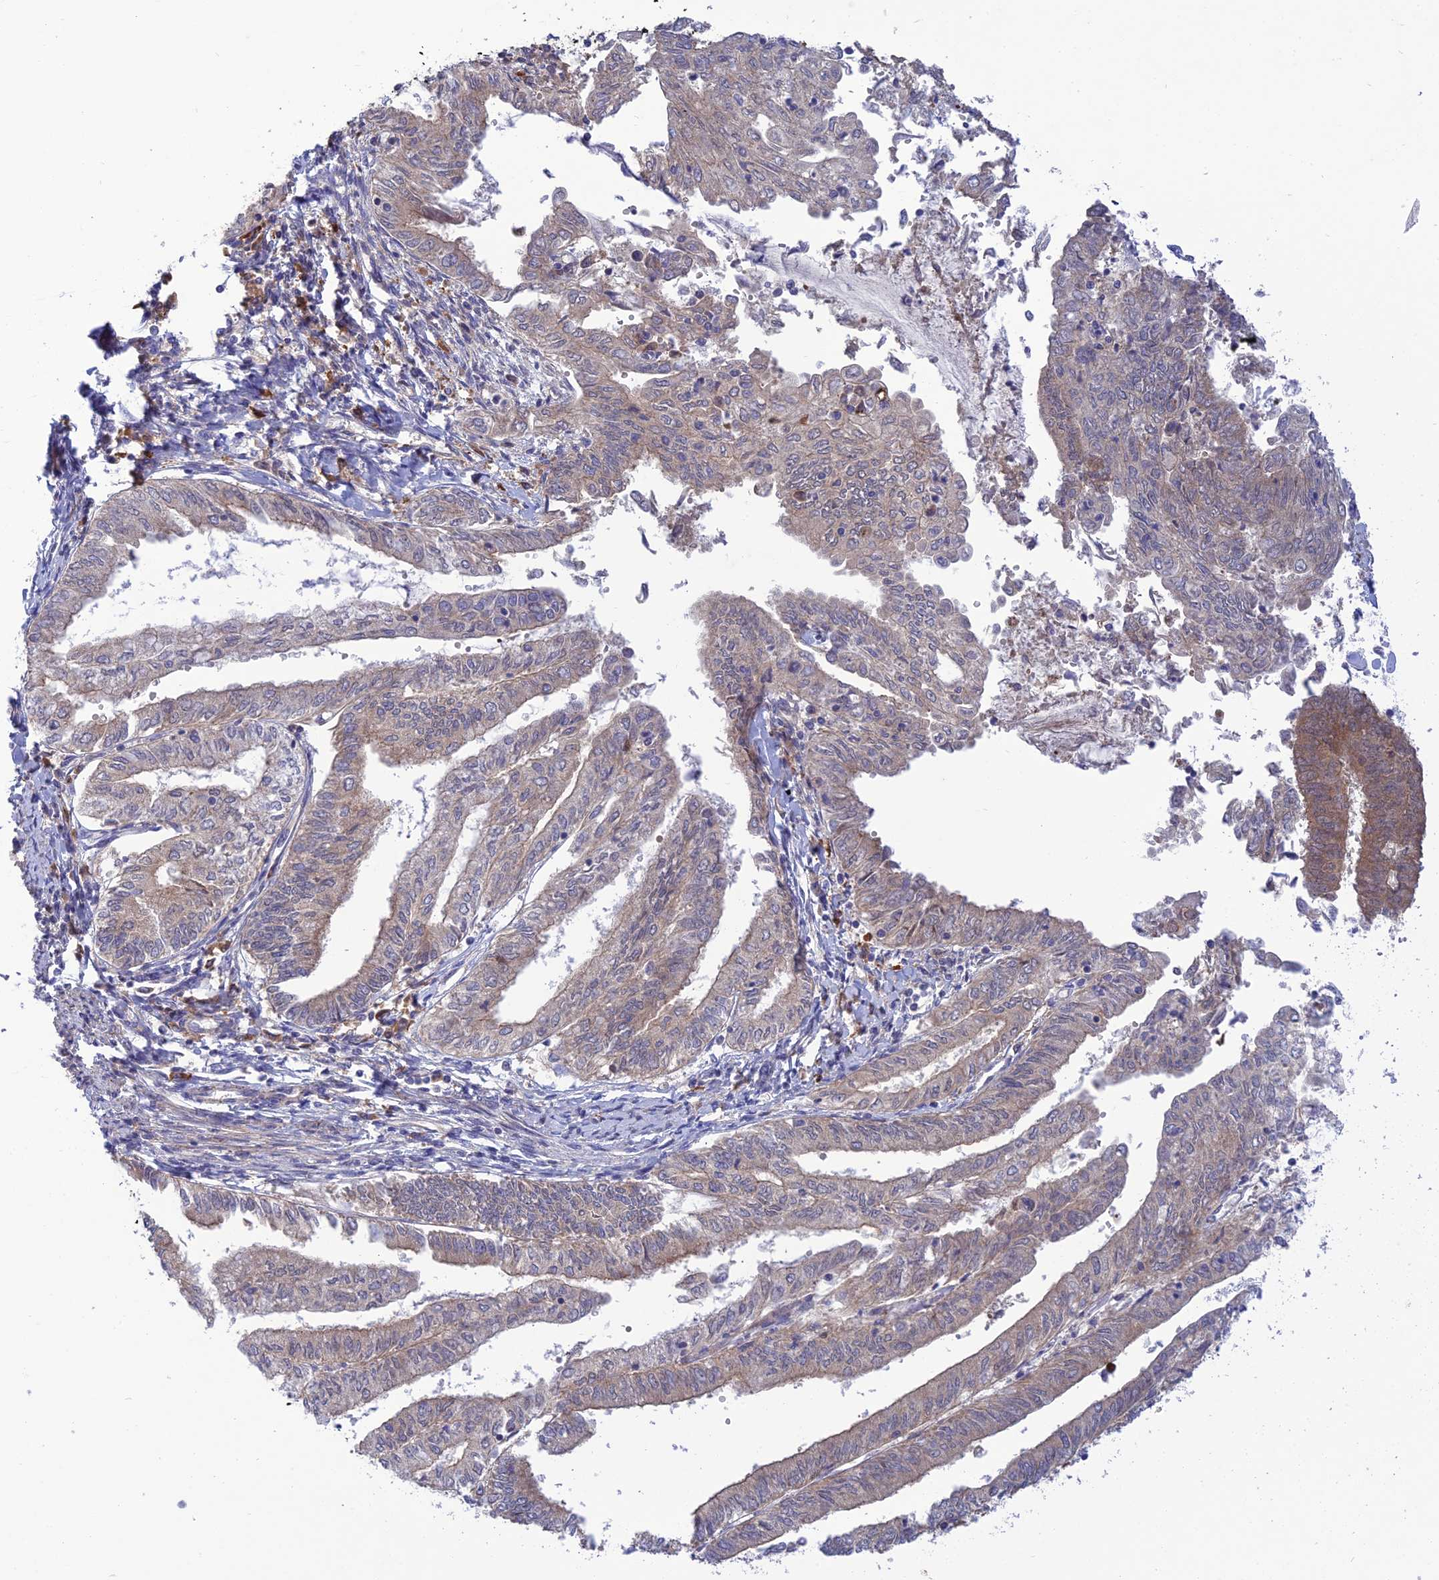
{"staining": {"intensity": "weak", "quantity": "25%-75%", "location": "cytoplasmic/membranous"}, "tissue": "endometrial cancer", "cell_type": "Tumor cells", "image_type": "cancer", "snomed": [{"axis": "morphology", "description": "Adenocarcinoma, NOS"}, {"axis": "topography", "description": "Endometrium"}], "caption": "Immunohistochemistry (IHC) of endometrial cancer (adenocarcinoma) demonstrates low levels of weak cytoplasmic/membranous staining in about 25%-75% of tumor cells.", "gene": "UROS", "patient": {"sex": "female", "age": 66}}